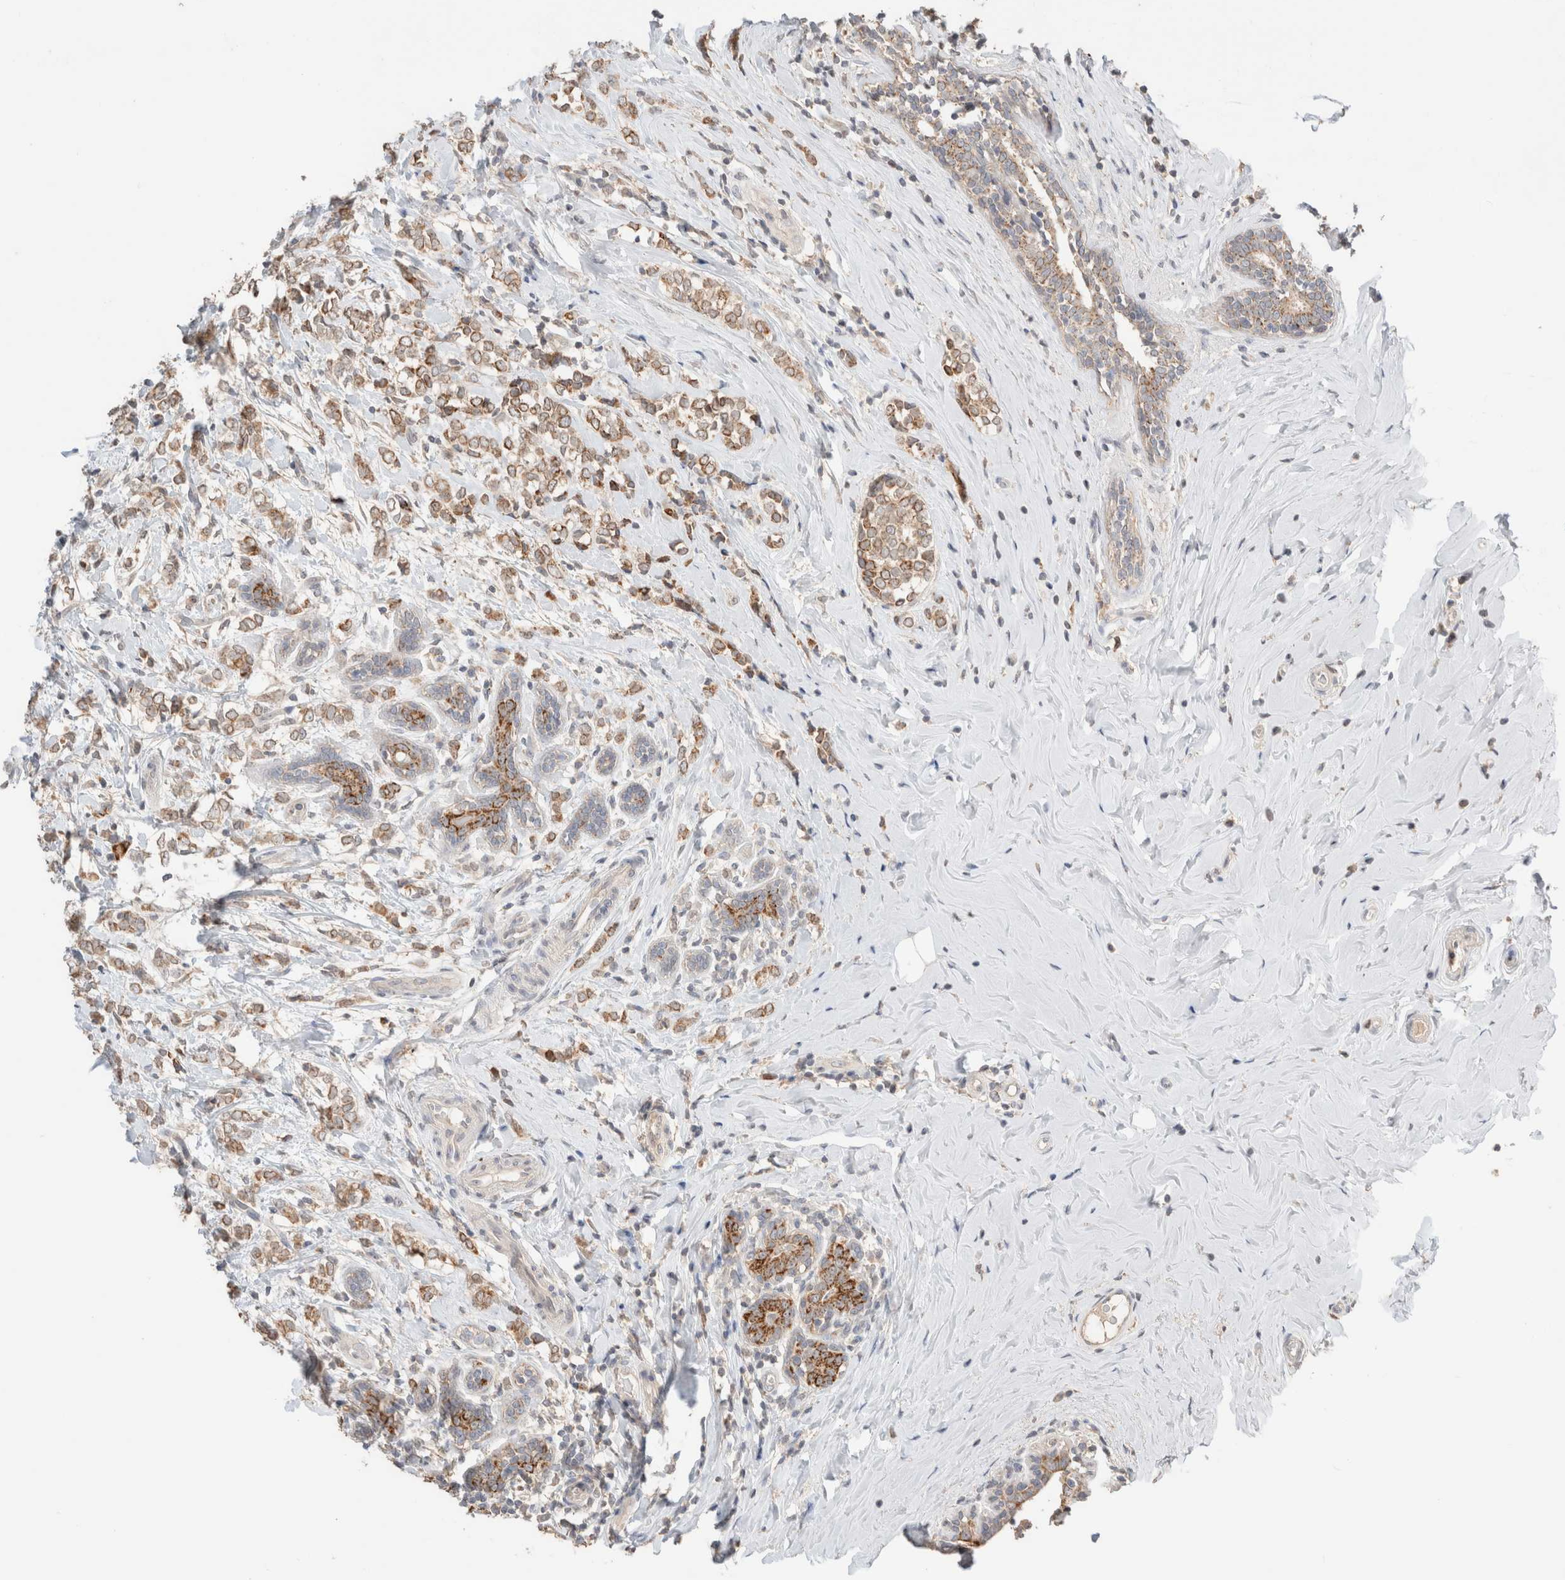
{"staining": {"intensity": "moderate", "quantity": ">75%", "location": "cytoplasmic/membranous"}, "tissue": "breast cancer", "cell_type": "Tumor cells", "image_type": "cancer", "snomed": [{"axis": "morphology", "description": "Normal tissue, NOS"}, {"axis": "morphology", "description": "Lobular carcinoma"}, {"axis": "topography", "description": "Breast"}], "caption": "Immunohistochemistry histopathology image of neoplastic tissue: human lobular carcinoma (breast) stained using IHC displays medium levels of moderate protein expression localized specifically in the cytoplasmic/membranous of tumor cells, appearing as a cytoplasmic/membranous brown color.", "gene": "TRIM41", "patient": {"sex": "female", "age": 47}}